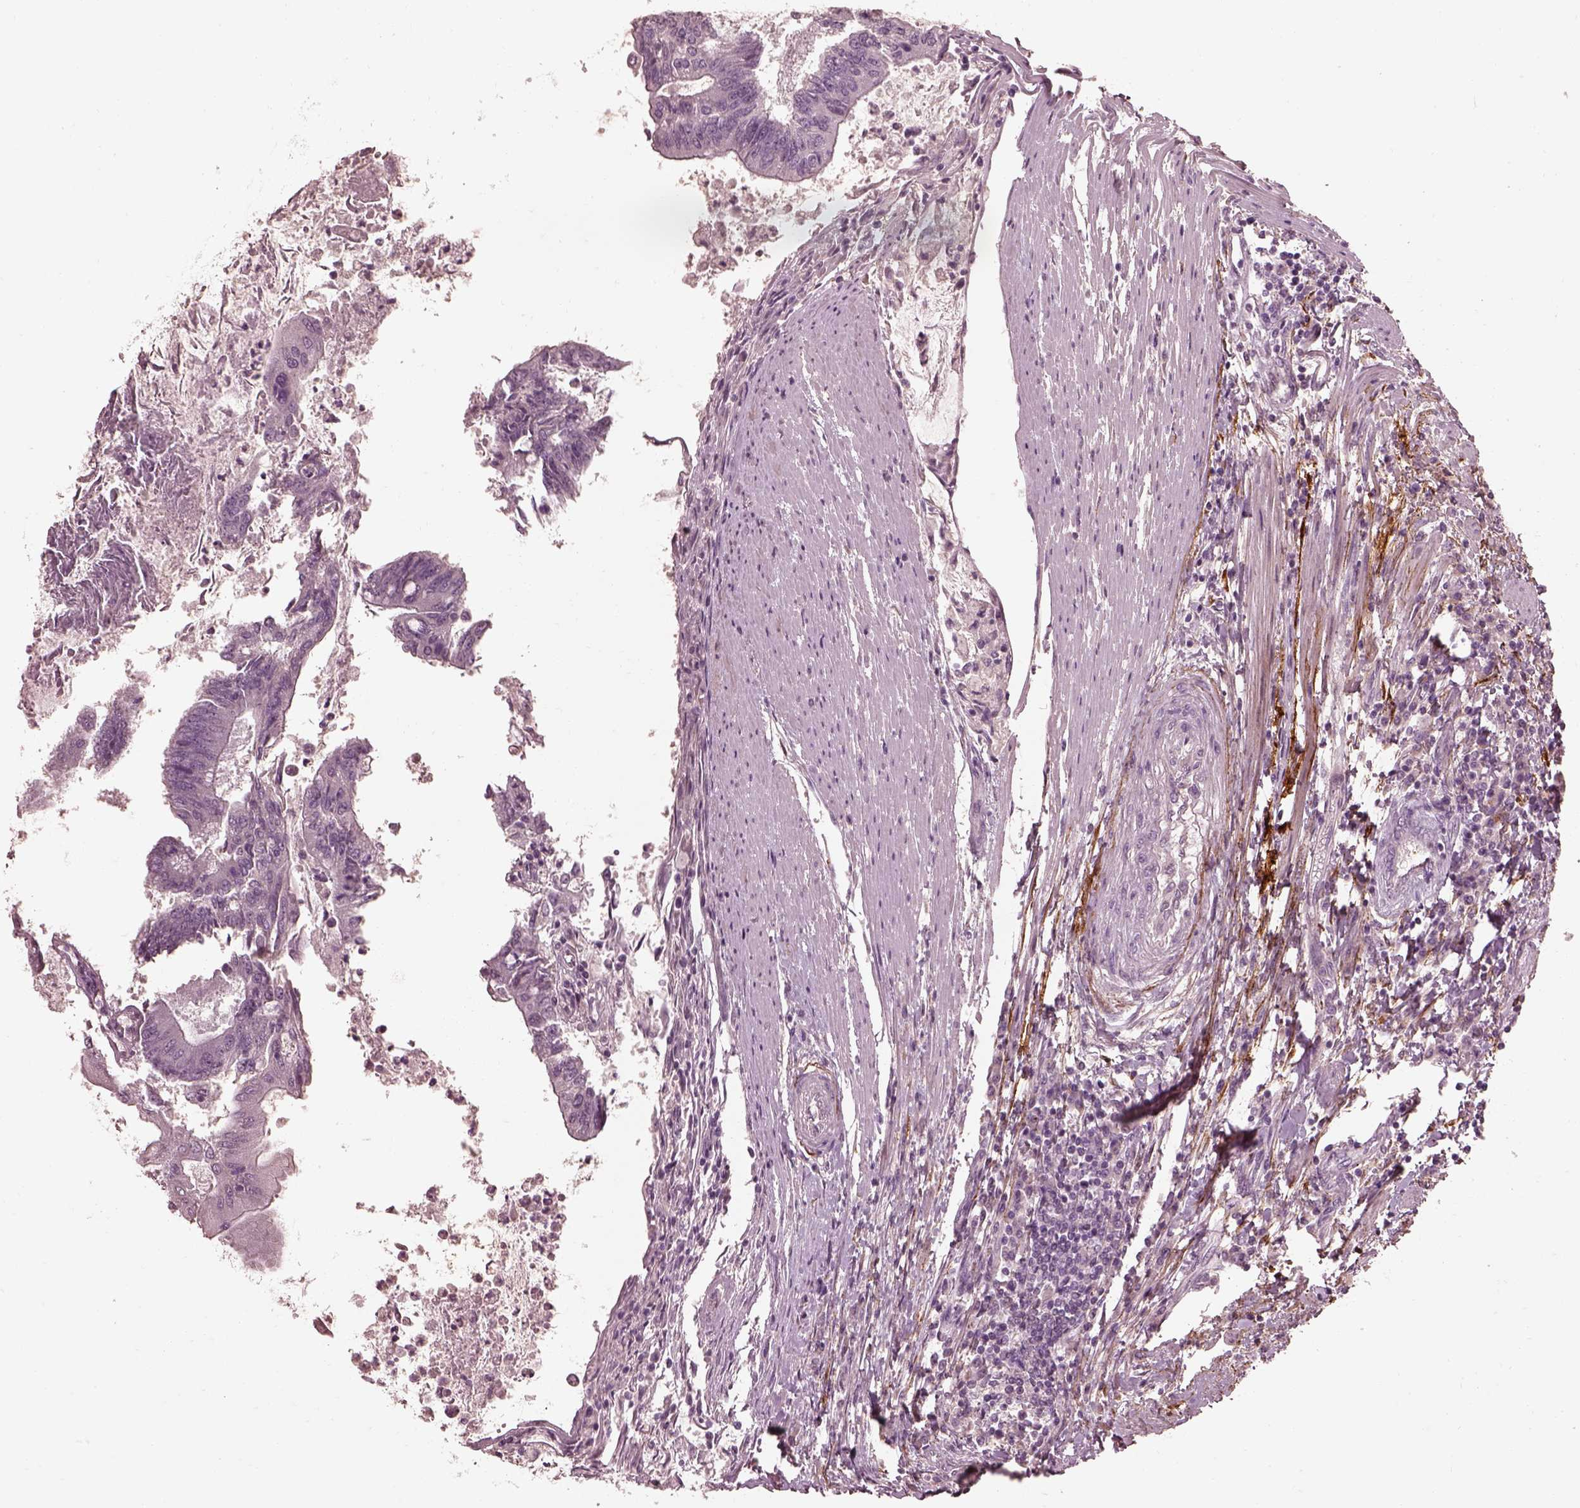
{"staining": {"intensity": "negative", "quantity": "none", "location": "none"}, "tissue": "colorectal cancer", "cell_type": "Tumor cells", "image_type": "cancer", "snomed": [{"axis": "morphology", "description": "Adenocarcinoma, NOS"}, {"axis": "topography", "description": "Colon"}], "caption": "IHC micrograph of human colorectal cancer stained for a protein (brown), which exhibits no positivity in tumor cells.", "gene": "EFEMP1", "patient": {"sex": "female", "age": 70}}